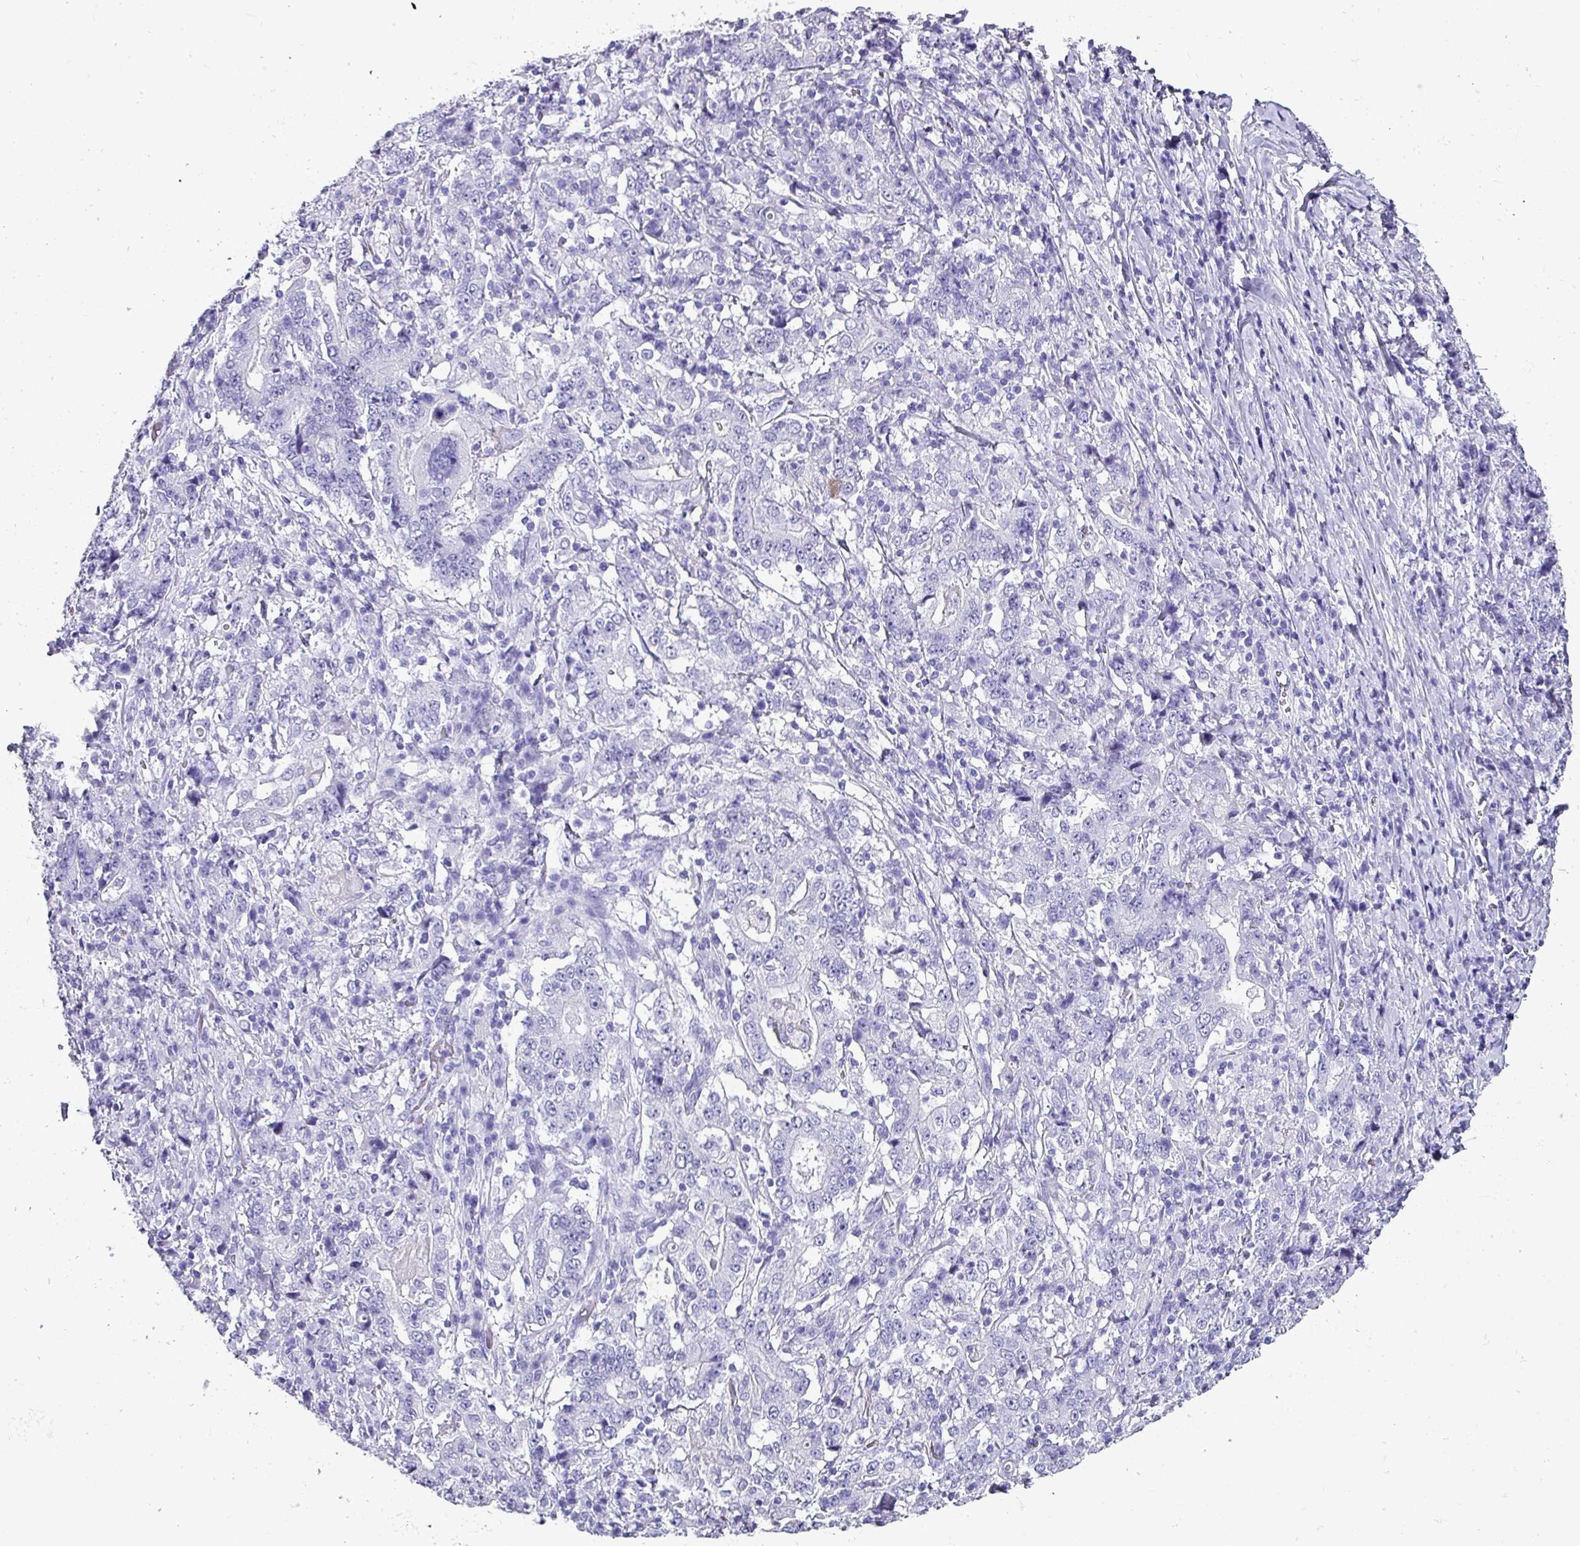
{"staining": {"intensity": "negative", "quantity": "none", "location": "none"}, "tissue": "stomach cancer", "cell_type": "Tumor cells", "image_type": "cancer", "snomed": [{"axis": "morphology", "description": "Normal tissue, NOS"}, {"axis": "morphology", "description": "Adenocarcinoma, NOS"}, {"axis": "topography", "description": "Stomach, upper"}, {"axis": "topography", "description": "Stomach"}], "caption": "Stomach cancer (adenocarcinoma) was stained to show a protein in brown. There is no significant expression in tumor cells.", "gene": "KRT6C", "patient": {"sex": "male", "age": 59}}